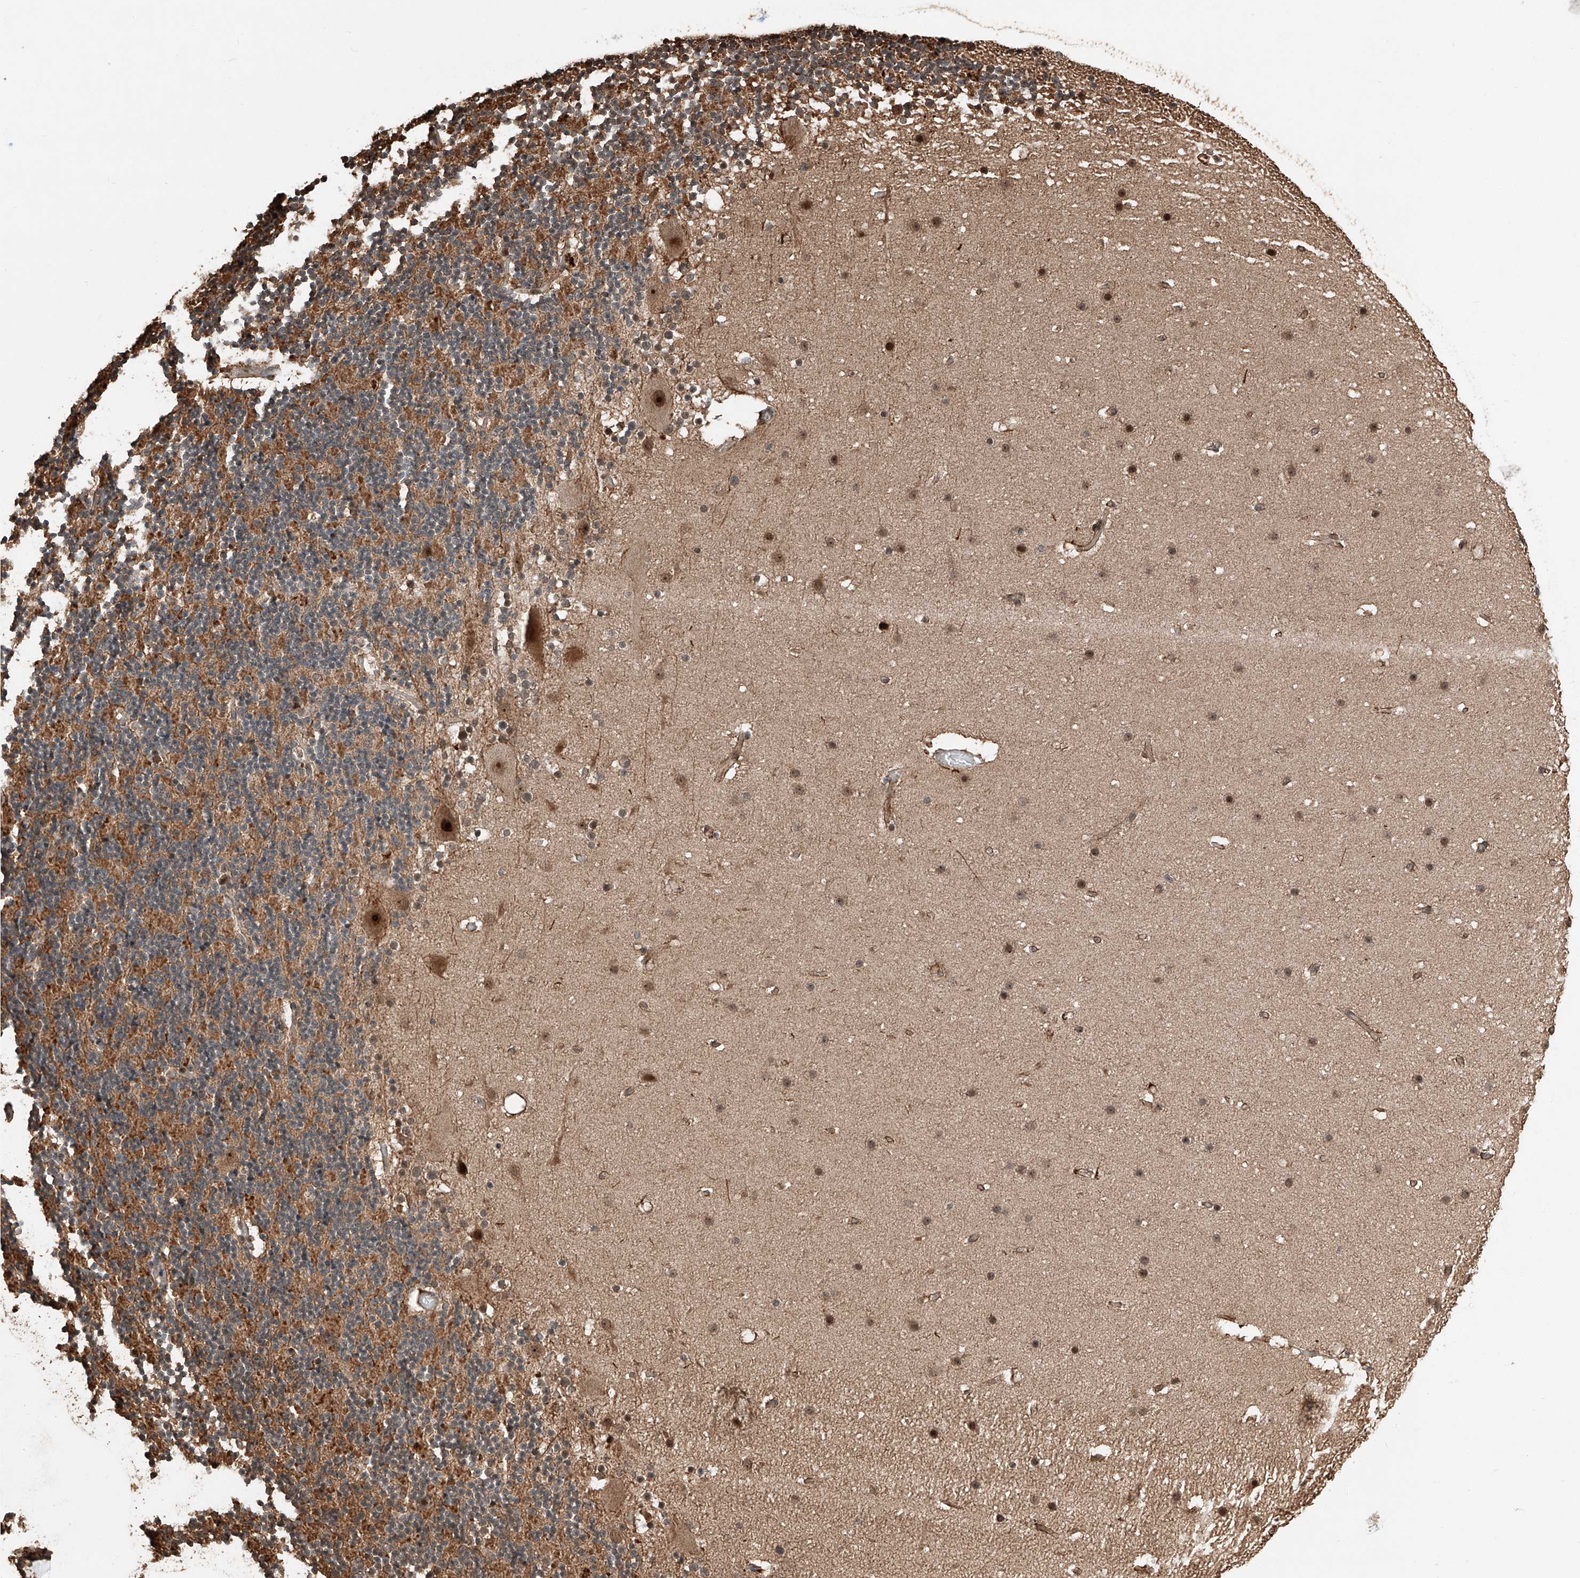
{"staining": {"intensity": "moderate", "quantity": "25%-75%", "location": "cytoplasmic/membranous"}, "tissue": "cerebellum", "cell_type": "Cells in granular layer", "image_type": "normal", "snomed": [{"axis": "morphology", "description": "Normal tissue, NOS"}, {"axis": "topography", "description": "Cerebellum"}], "caption": "Protein expression analysis of benign cerebellum displays moderate cytoplasmic/membranous positivity in approximately 25%-75% of cells in granular layer.", "gene": "RMND1", "patient": {"sex": "male", "age": 57}}